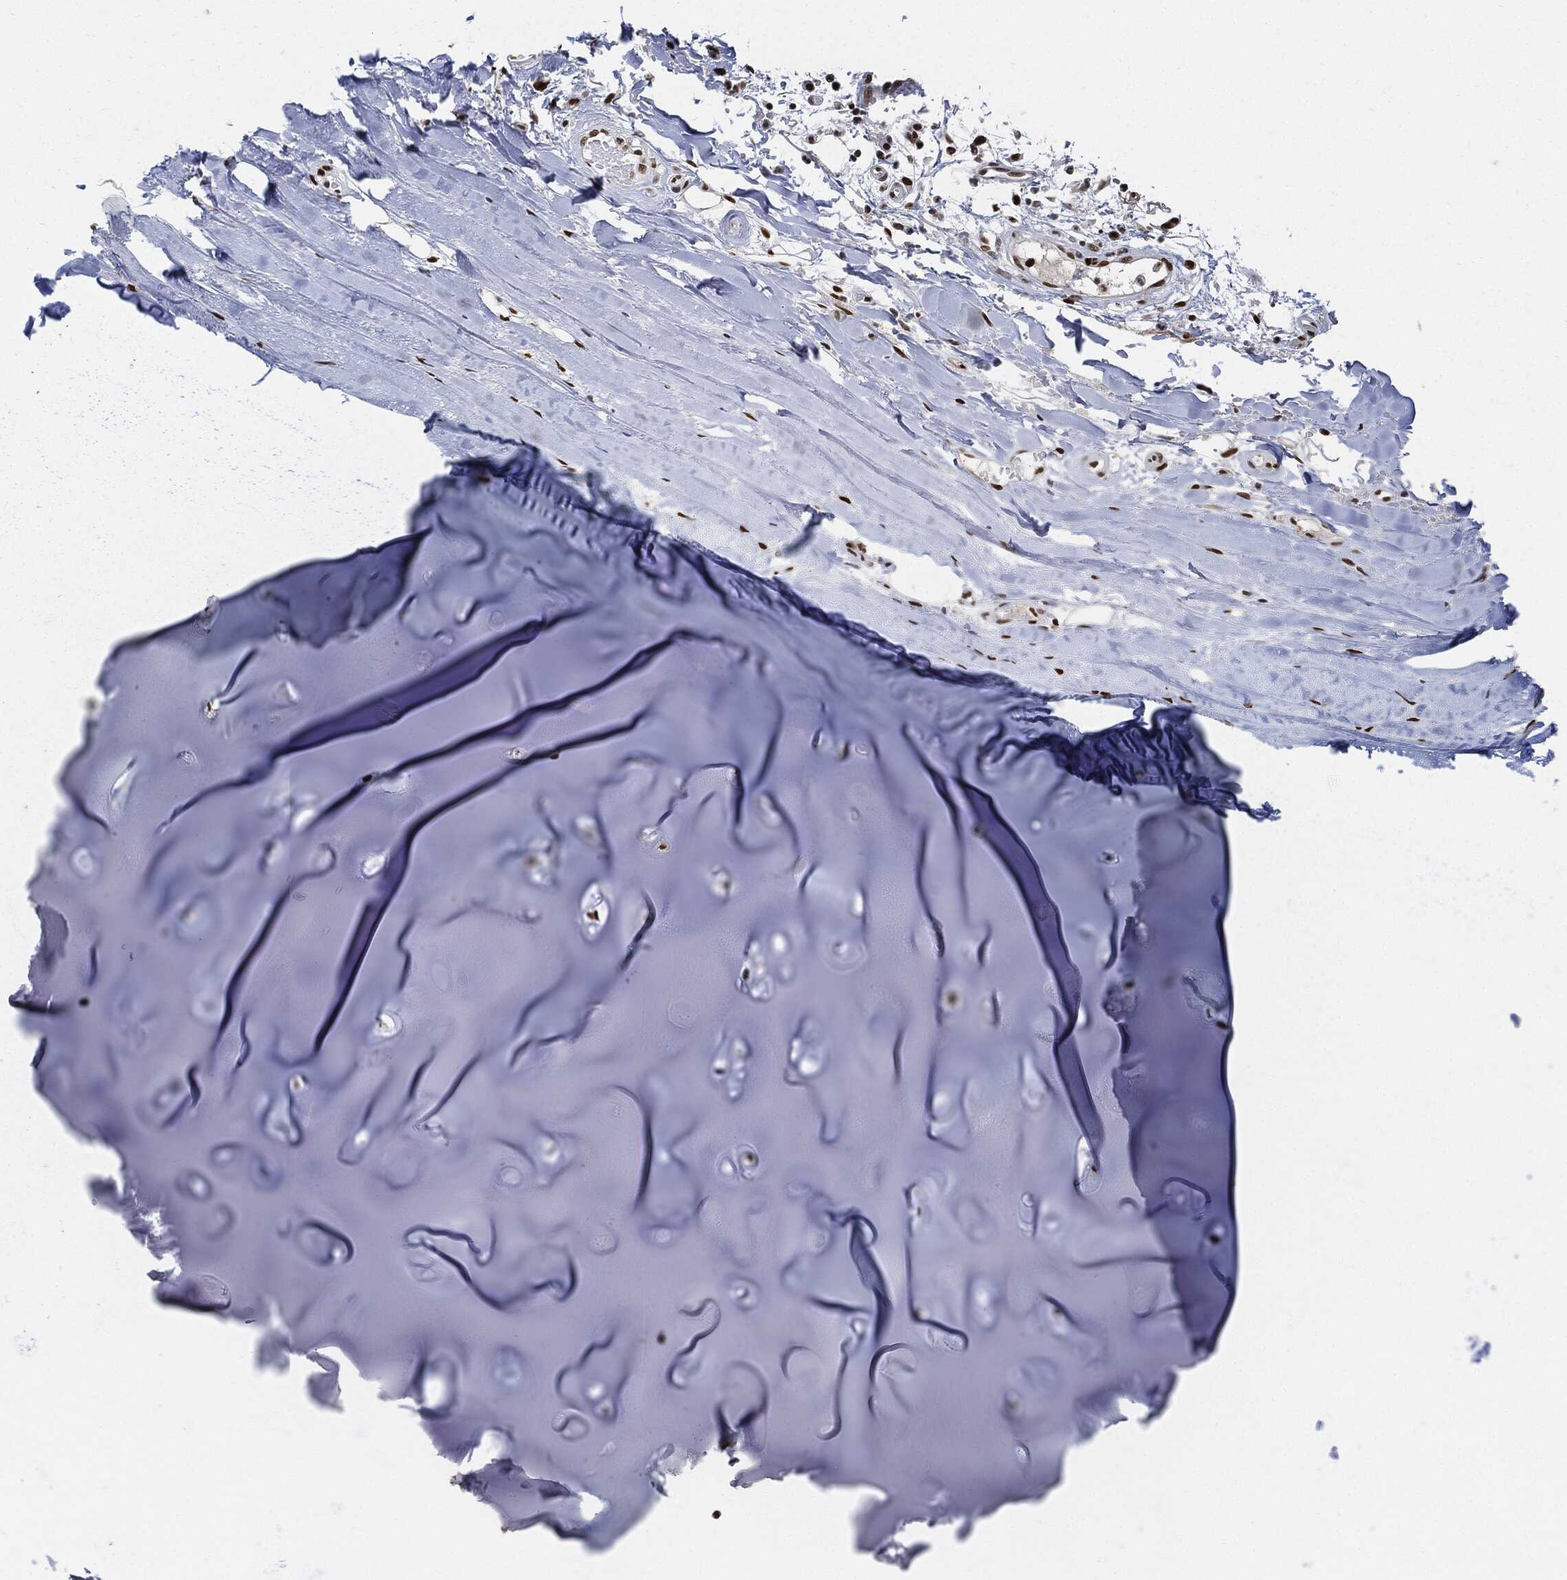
{"staining": {"intensity": "strong", "quantity": "<25%", "location": "nuclear"}, "tissue": "adipose tissue", "cell_type": "Adipocytes", "image_type": "normal", "snomed": [{"axis": "morphology", "description": "Normal tissue, NOS"}, {"axis": "topography", "description": "Cartilage tissue"}], "caption": "Human adipose tissue stained with a brown dye exhibits strong nuclear positive staining in approximately <25% of adipocytes.", "gene": "PCNA", "patient": {"sex": "male", "age": 81}}